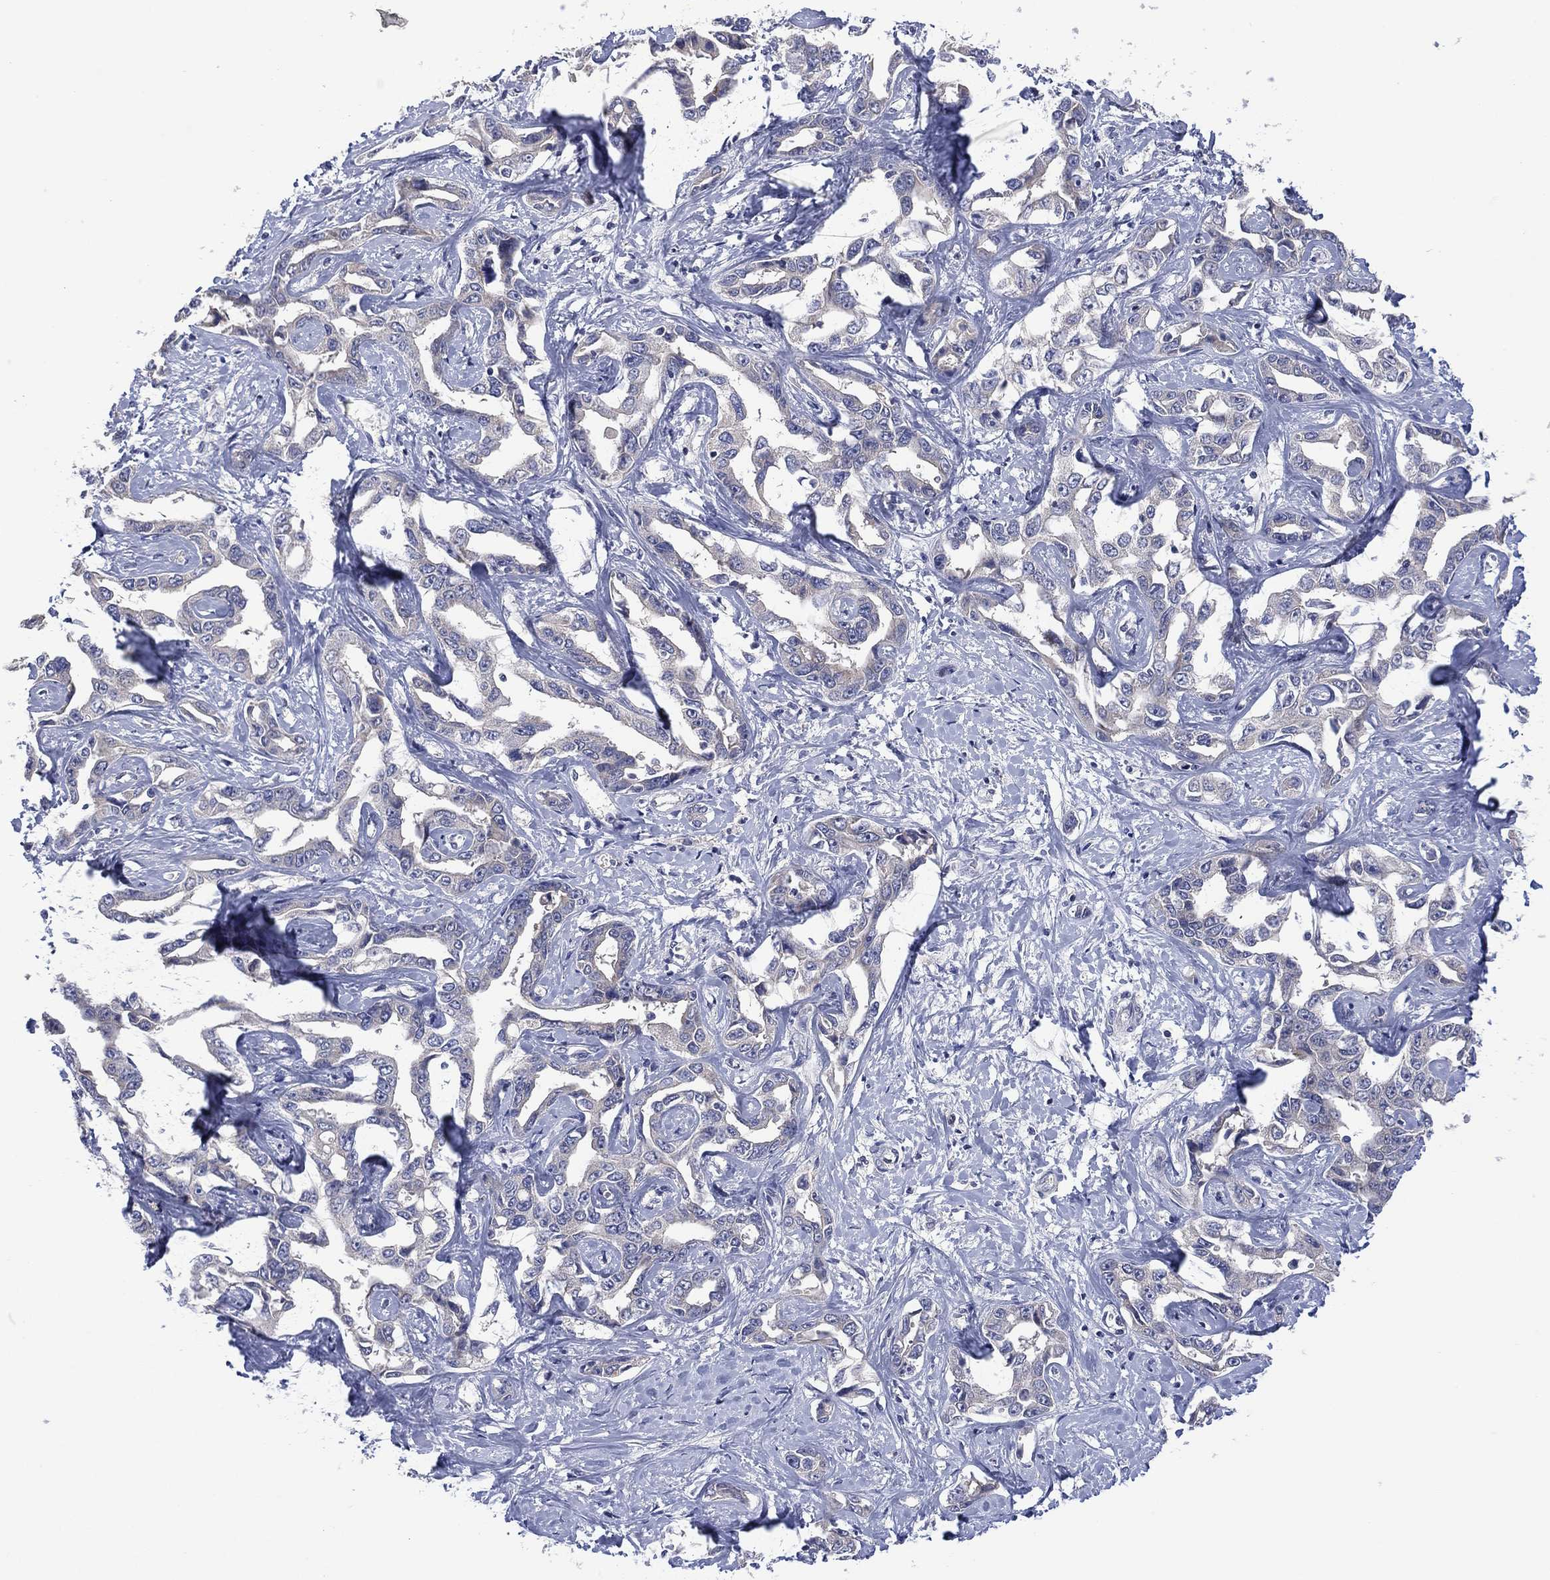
{"staining": {"intensity": "negative", "quantity": "none", "location": "none"}, "tissue": "liver cancer", "cell_type": "Tumor cells", "image_type": "cancer", "snomed": [{"axis": "morphology", "description": "Cholangiocarcinoma"}, {"axis": "topography", "description": "Liver"}], "caption": "DAB (3,3'-diaminobenzidine) immunohistochemical staining of human liver cancer (cholangiocarcinoma) displays no significant staining in tumor cells.", "gene": "MPP7", "patient": {"sex": "male", "age": 59}}